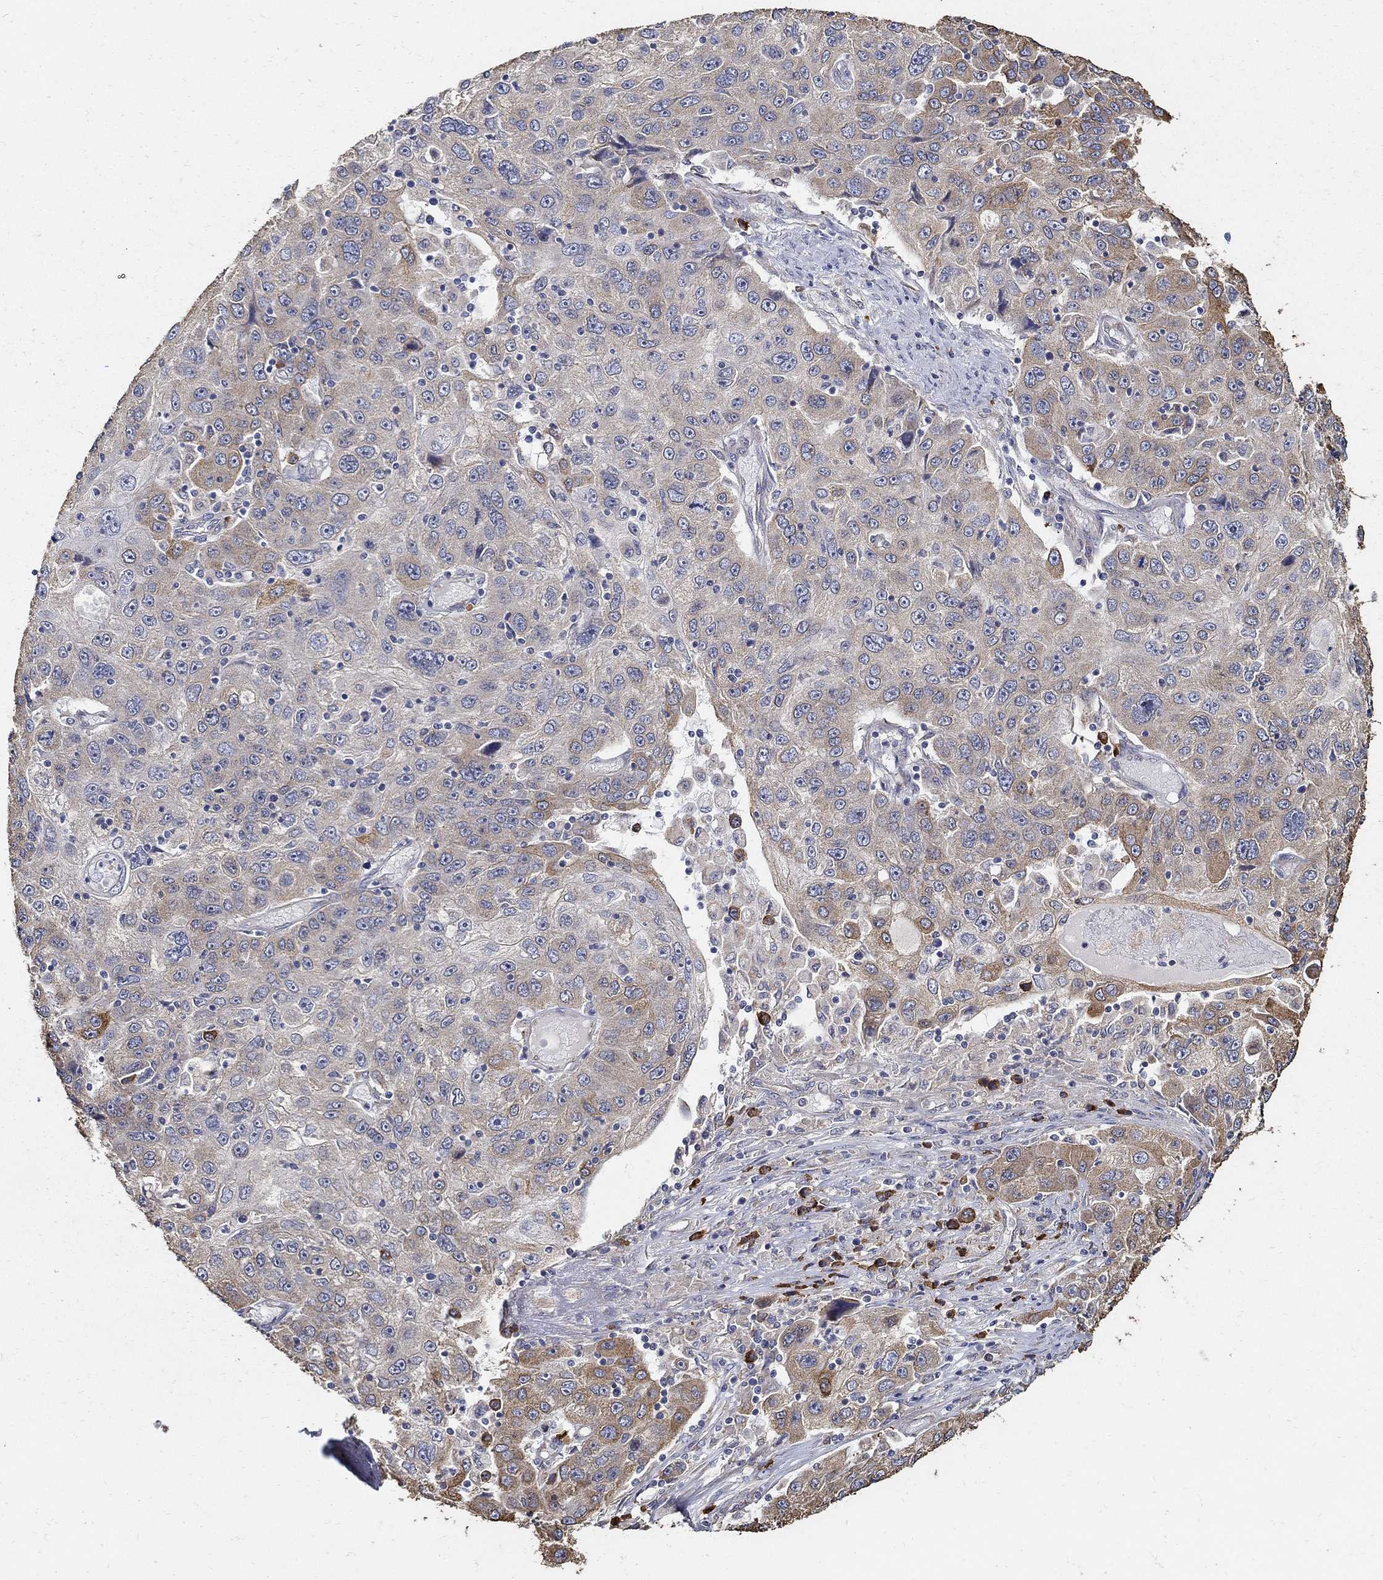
{"staining": {"intensity": "moderate", "quantity": "<25%", "location": "cytoplasmic/membranous"}, "tissue": "stomach cancer", "cell_type": "Tumor cells", "image_type": "cancer", "snomed": [{"axis": "morphology", "description": "Adenocarcinoma, NOS"}, {"axis": "topography", "description": "Stomach"}], "caption": "Human adenocarcinoma (stomach) stained with a protein marker demonstrates moderate staining in tumor cells.", "gene": "EMILIN3", "patient": {"sex": "male", "age": 56}}